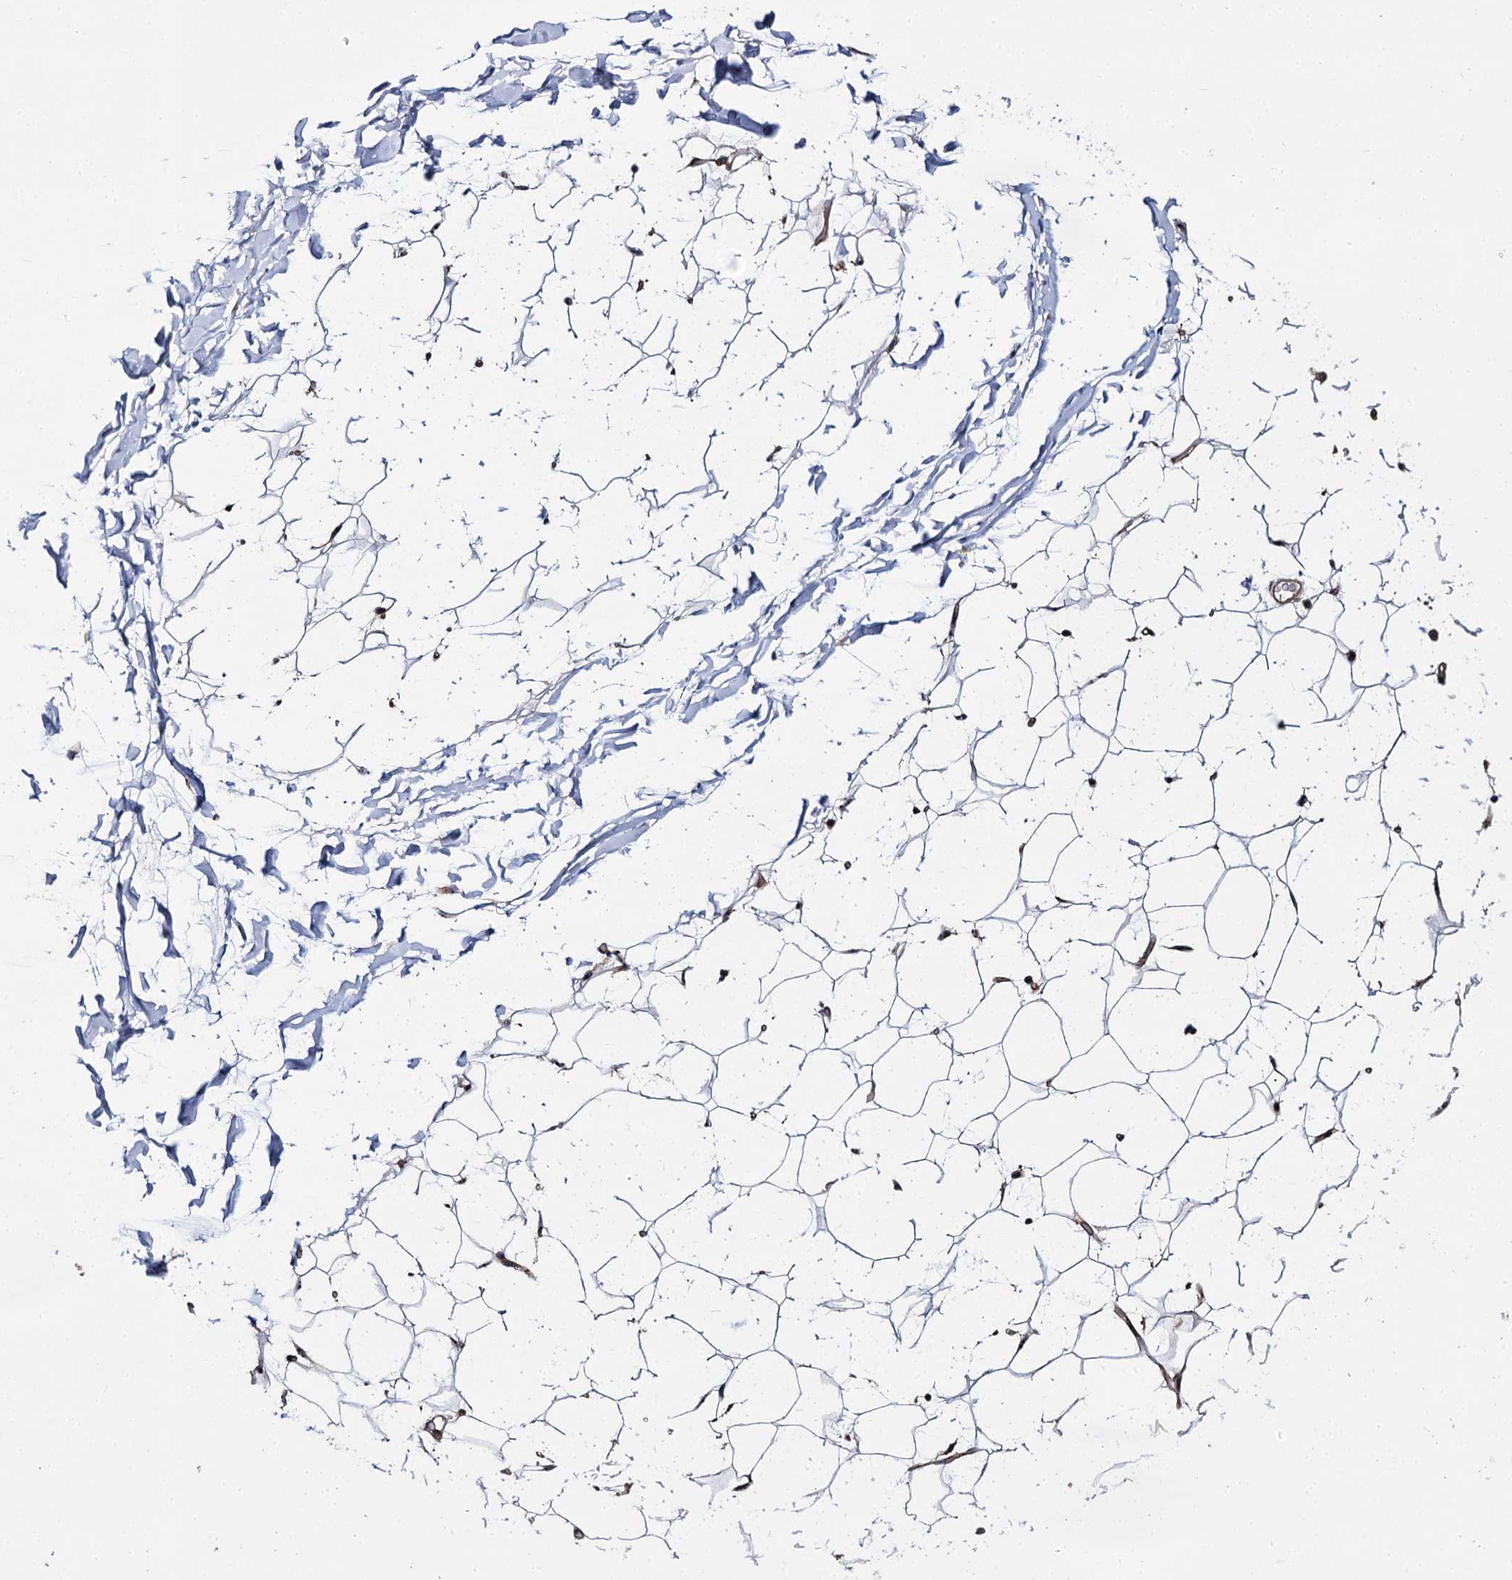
{"staining": {"intensity": "moderate", "quantity": ">75%", "location": "nuclear"}, "tissue": "adipose tissue", "cell_type": "Adipocytes", "image_type": "normal", "snomed": [{"axis": "morphology", "description": "Normal tissue, NOS"}, {"axis": "topography", "description": "Breast"}], "caption": "About >75% of adipocytes in unremarkable human adipose tissue exhibit moderate nuclear protein staining as visualized by brown immunohistochemical staining.", "gene": "SUPT20H", "patient": {"sex": "female", "age": 26}}